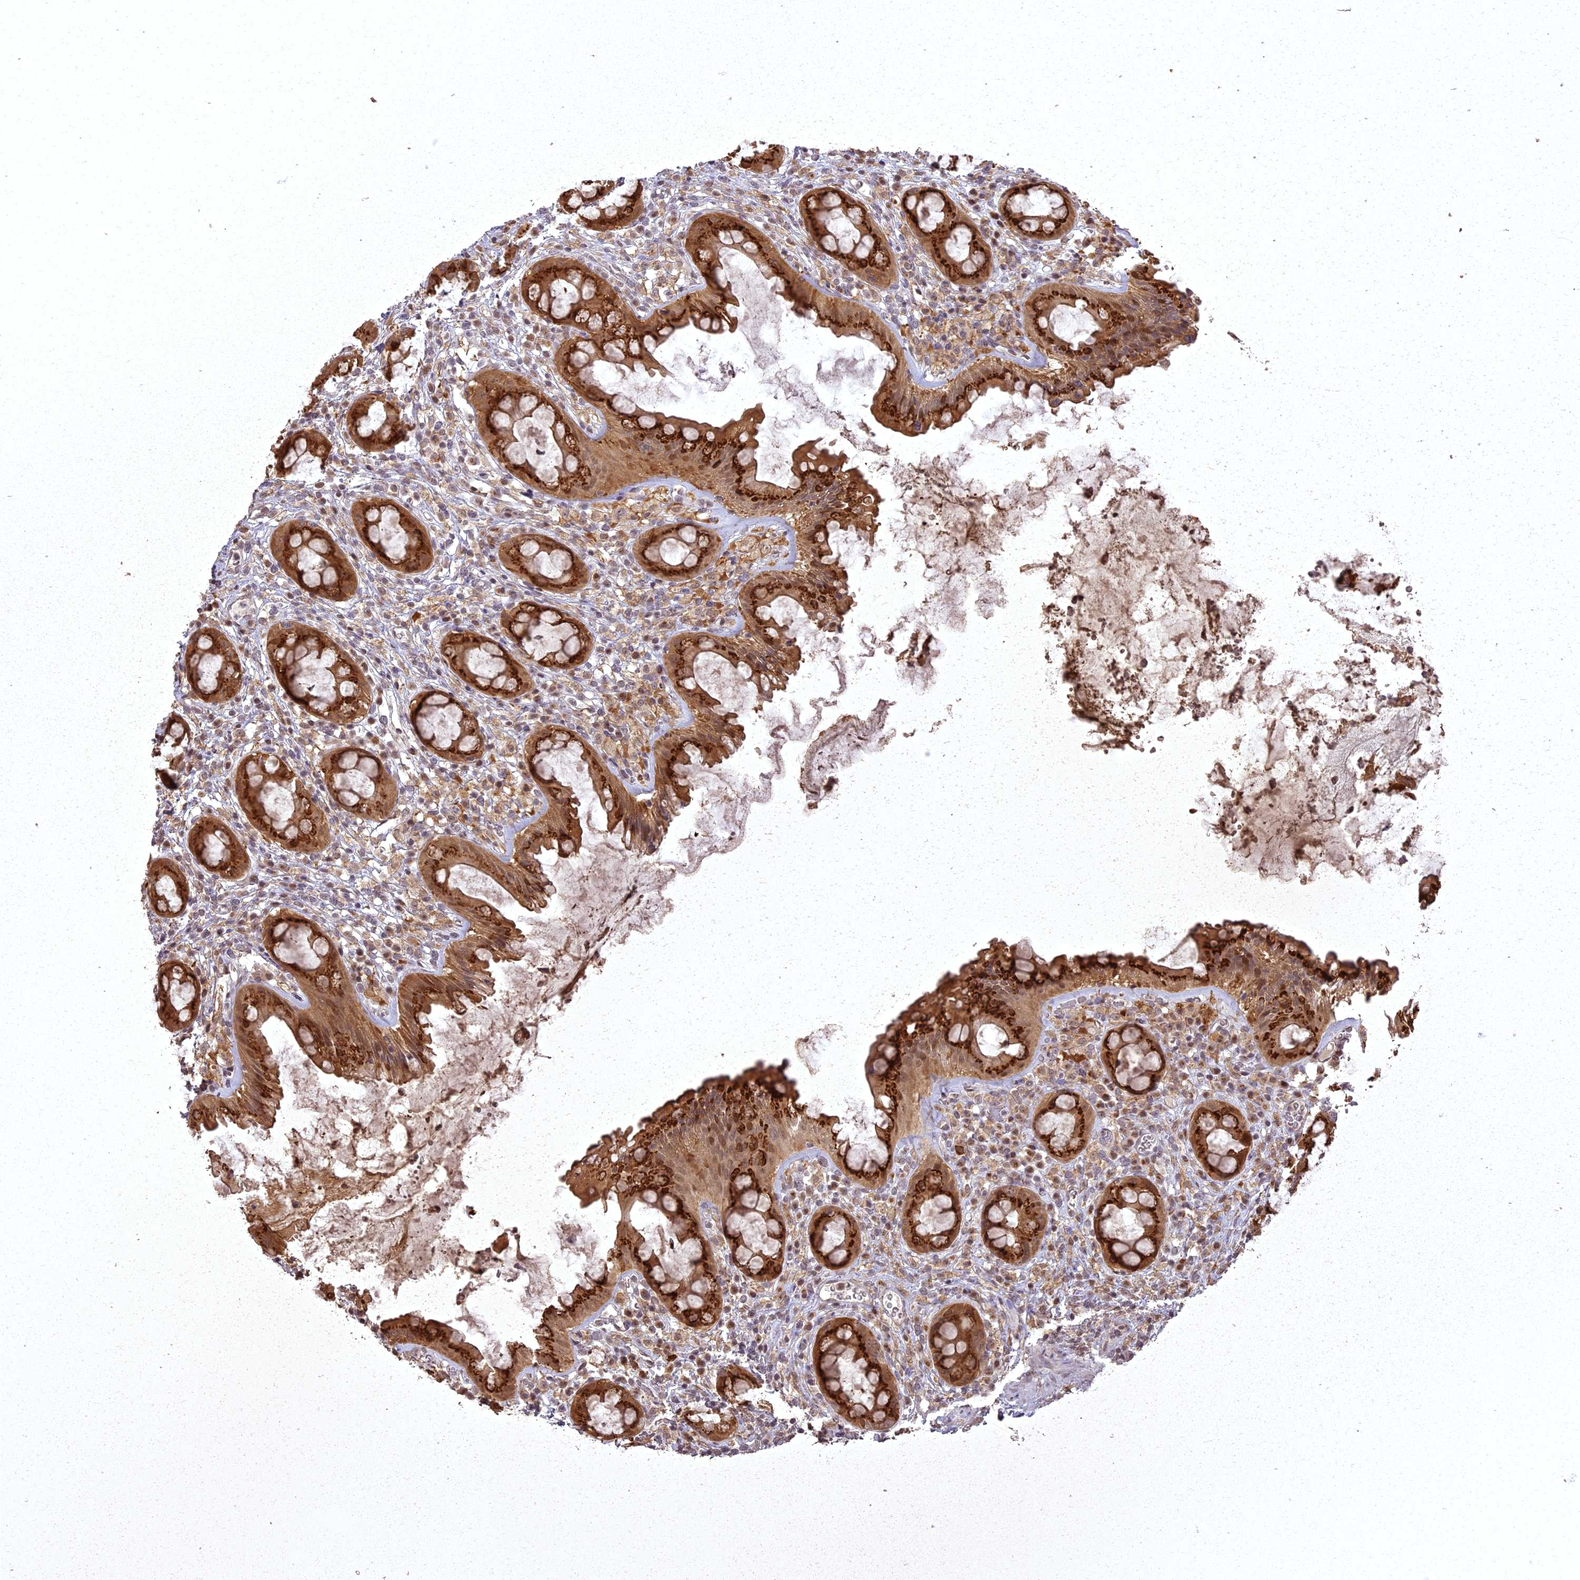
{"staining": {"intensity": "strong", "quantity": ">75%", "location": "cytoplasmic/membranous,nuclear"}, "tissue": "rectum", "cell_type": "Glandular cells", "image_type": "normal", "snomed": [{"axis": "morphology", "description": "Normal tissue, NOS"}, {"axis": "topography", "description": "Rectum"}], "caption": "About >75% of glandular cells in unremarkable rectum demonstrate strong cytoplasmic/membranous,nuclear protein positivity as visualized by brown immunohistochemical staining.", "gene": "ING5", "patient": {"sex": "female", "age": 57}}